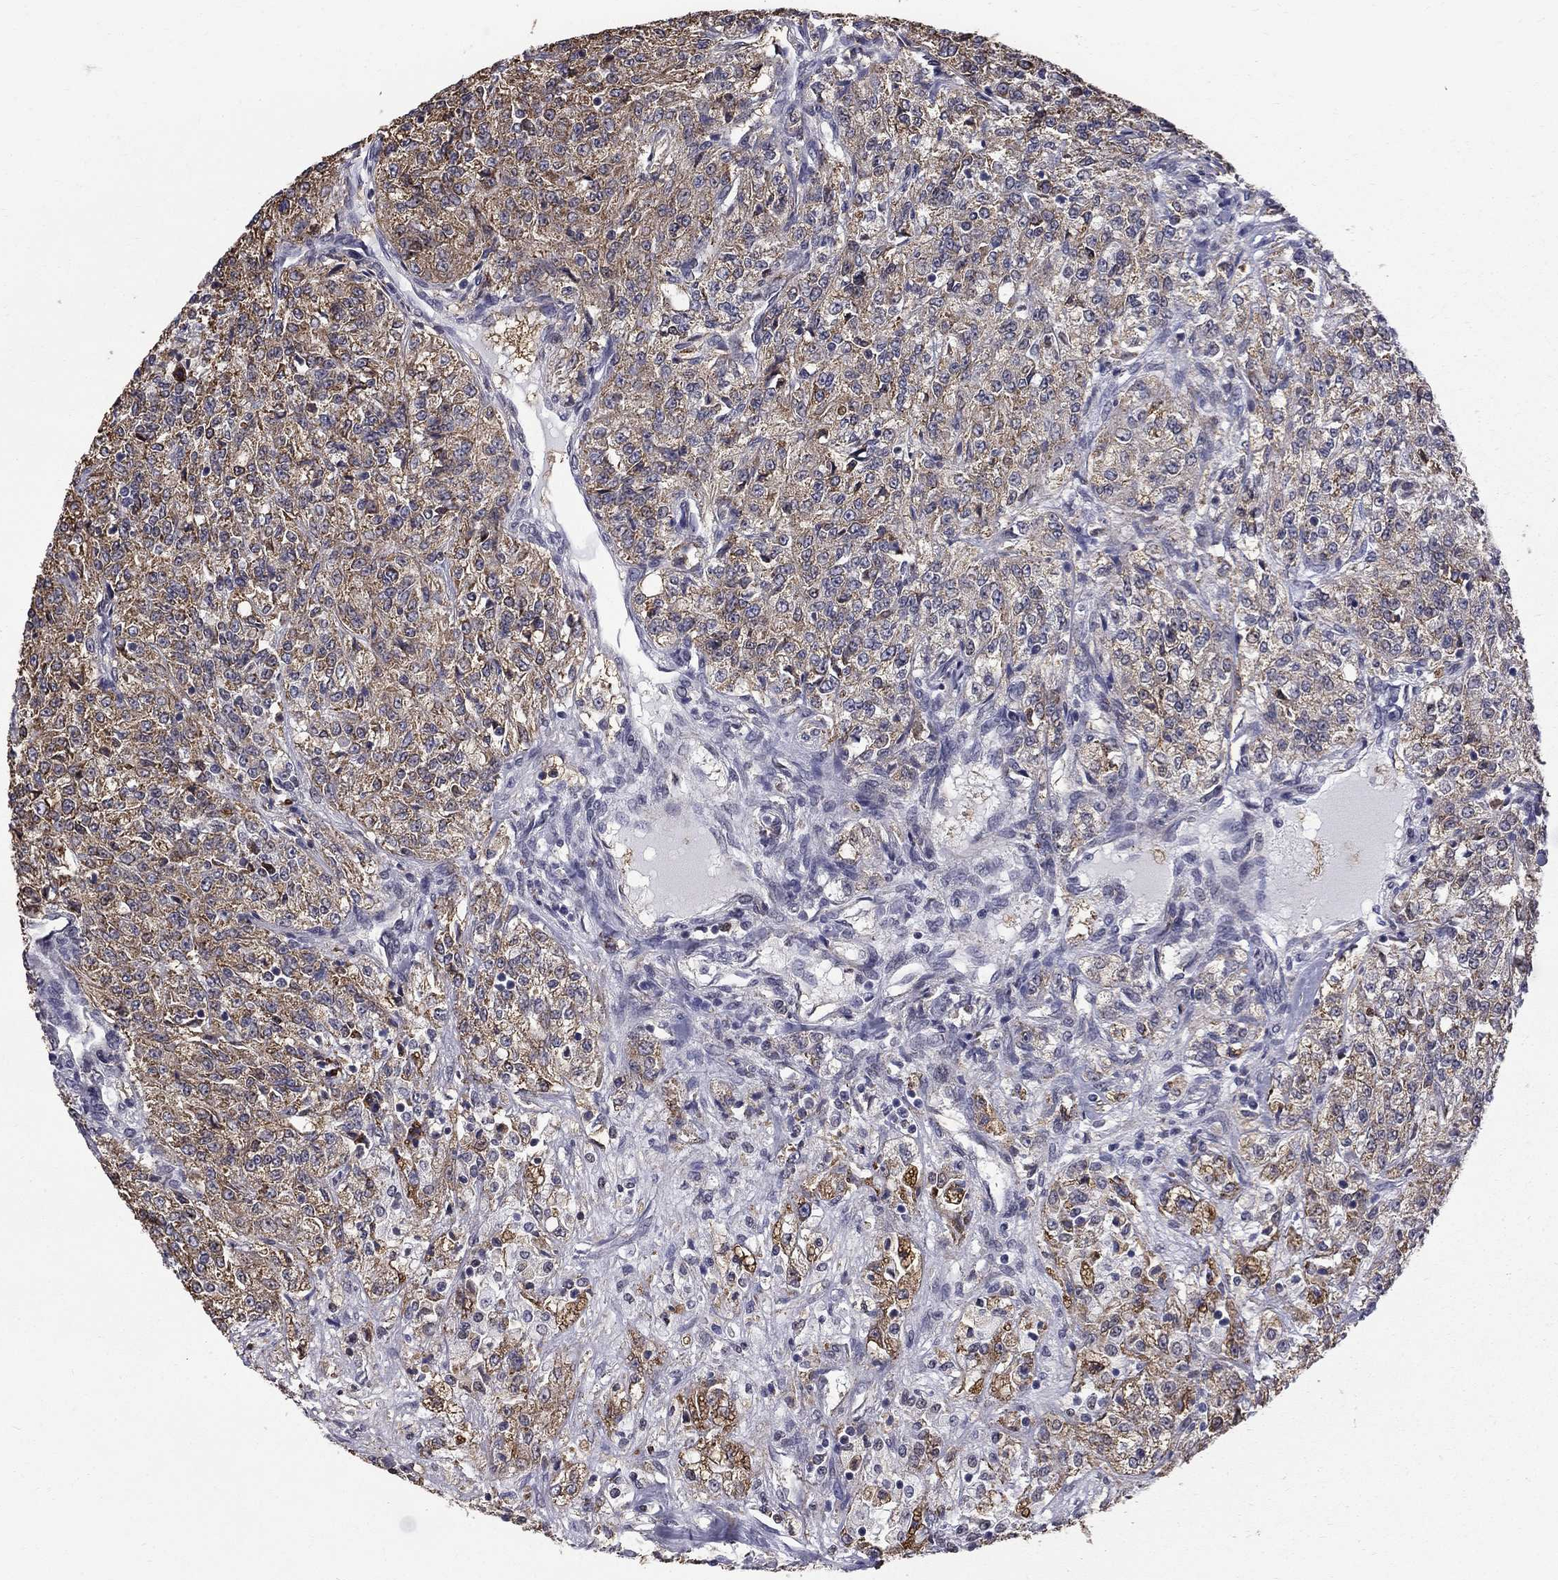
{"staining": {"intensity": "weak", "quantity": "25%-75%", "location": "cytoplasmic/membranous"}, "tissue": "renal cancer", "cell_type": "Tumor cells", "image_type": "cancer", "snomed": [{"axis": "morphology", "description": "Adenocarcinoma, NOS"}, {"axis": "topography", "description": "Kidney"}], "caption": "Approximately 25%-75% of tumor cells in renal adenocarcinoma demonstrate weak cytoplasmic/membranous protein expression as visualized by brown immunohistochemical staining.", "gene": "HSPB2", "patient": {"sex": "female", "age": 63}}